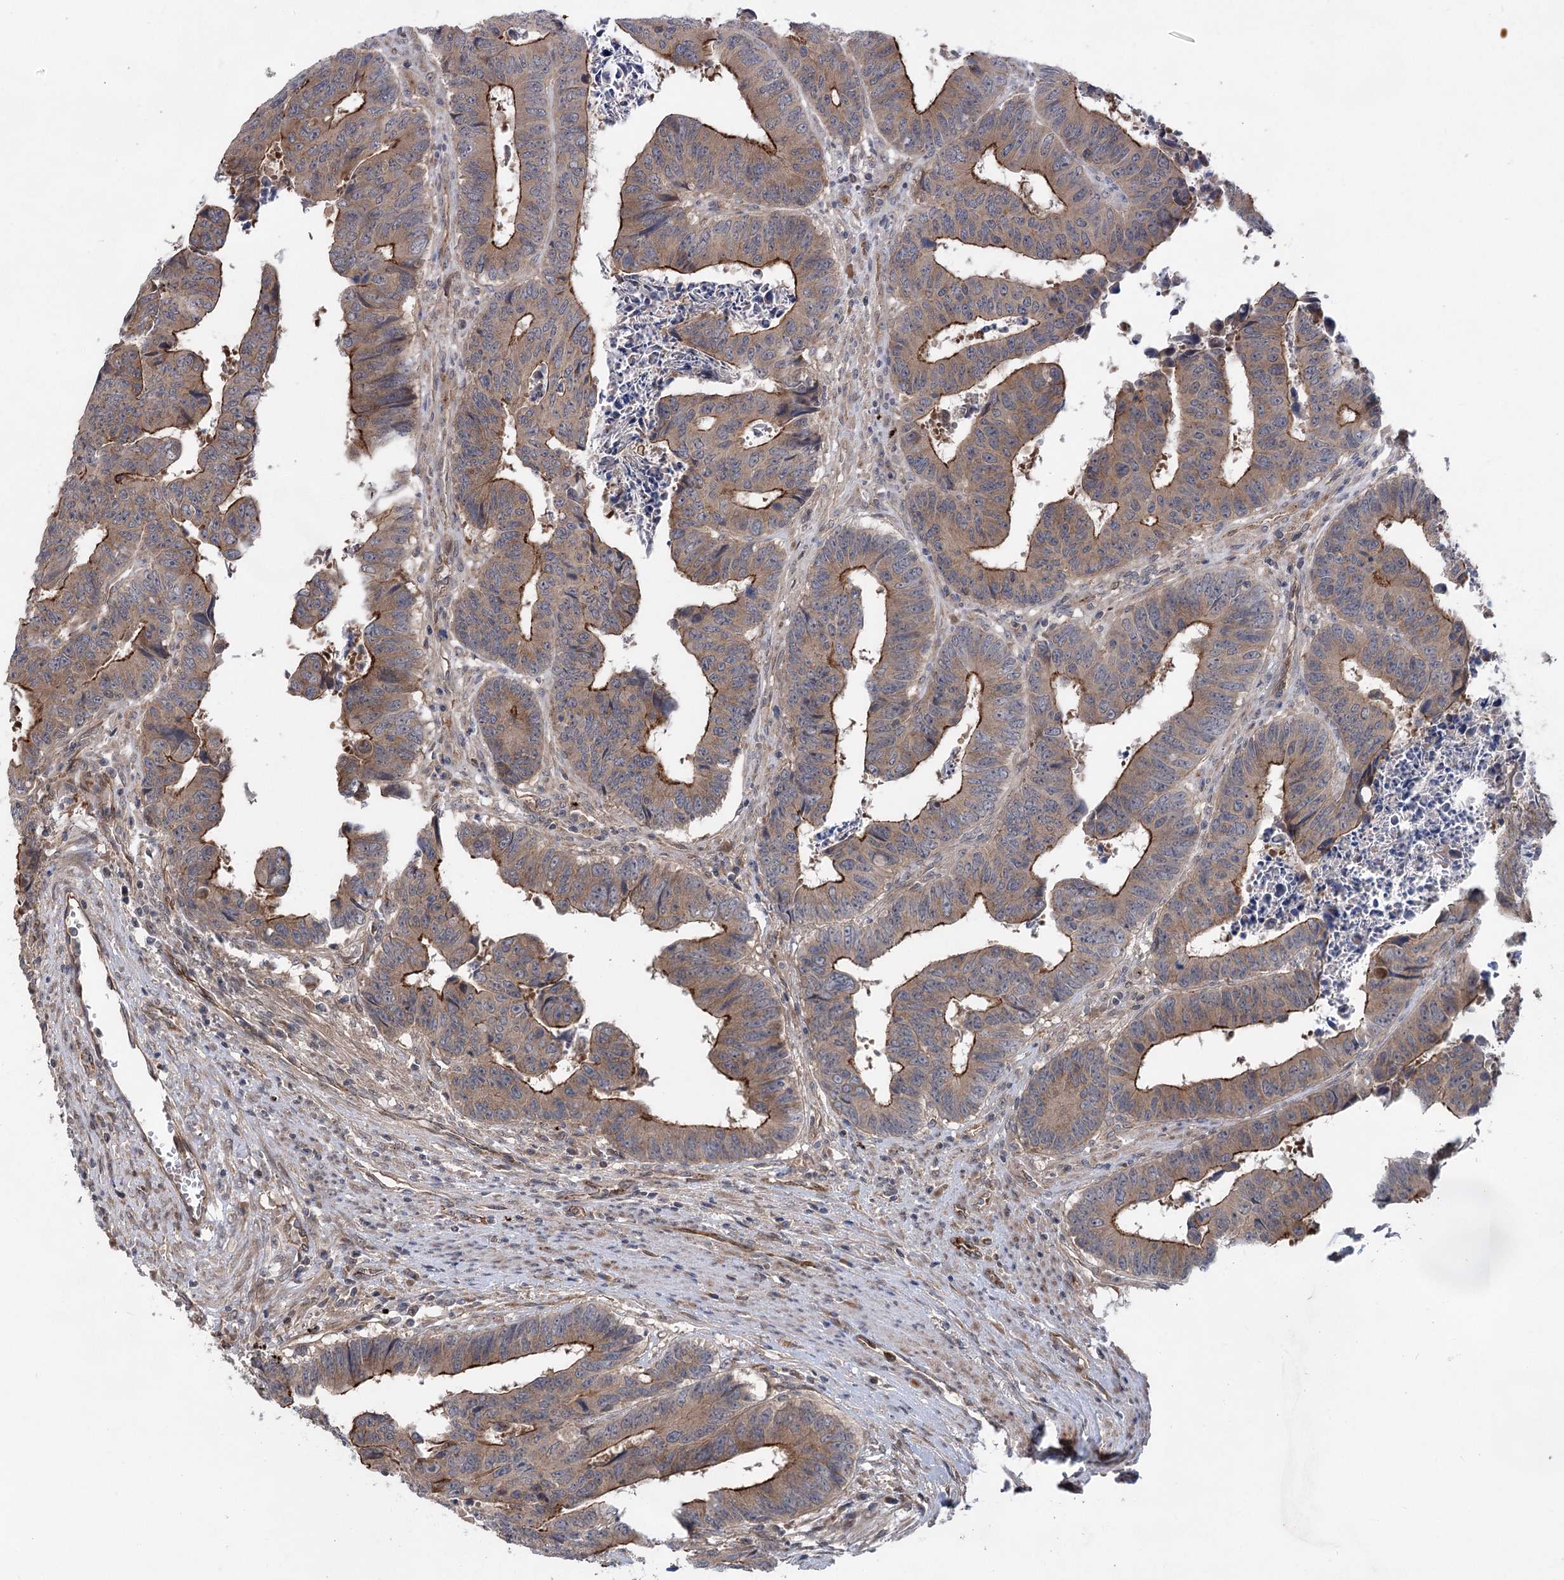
{"staining": {"intensity": "moderate", "quantity": ">75%", "location": "cytoplasmic/membranous"}, "tissue": "colorectal cancer", "cell_type": "Tumor cells", "image_type": "cancer", "snomed": [{"axis": "morphology", "description": "Adenocarcinoma, NOS"}, {"axis": "topography", "description": "Rectum"}], "caption": "Brown immunohistochemical staining in colorectal cancer (adenocarcinoma) reveals moderate cytoplasmic/membranous expression in about >75% of tumor cells.", "gene": "METTL24", "patient": {"sex": "male", "age": 84}}